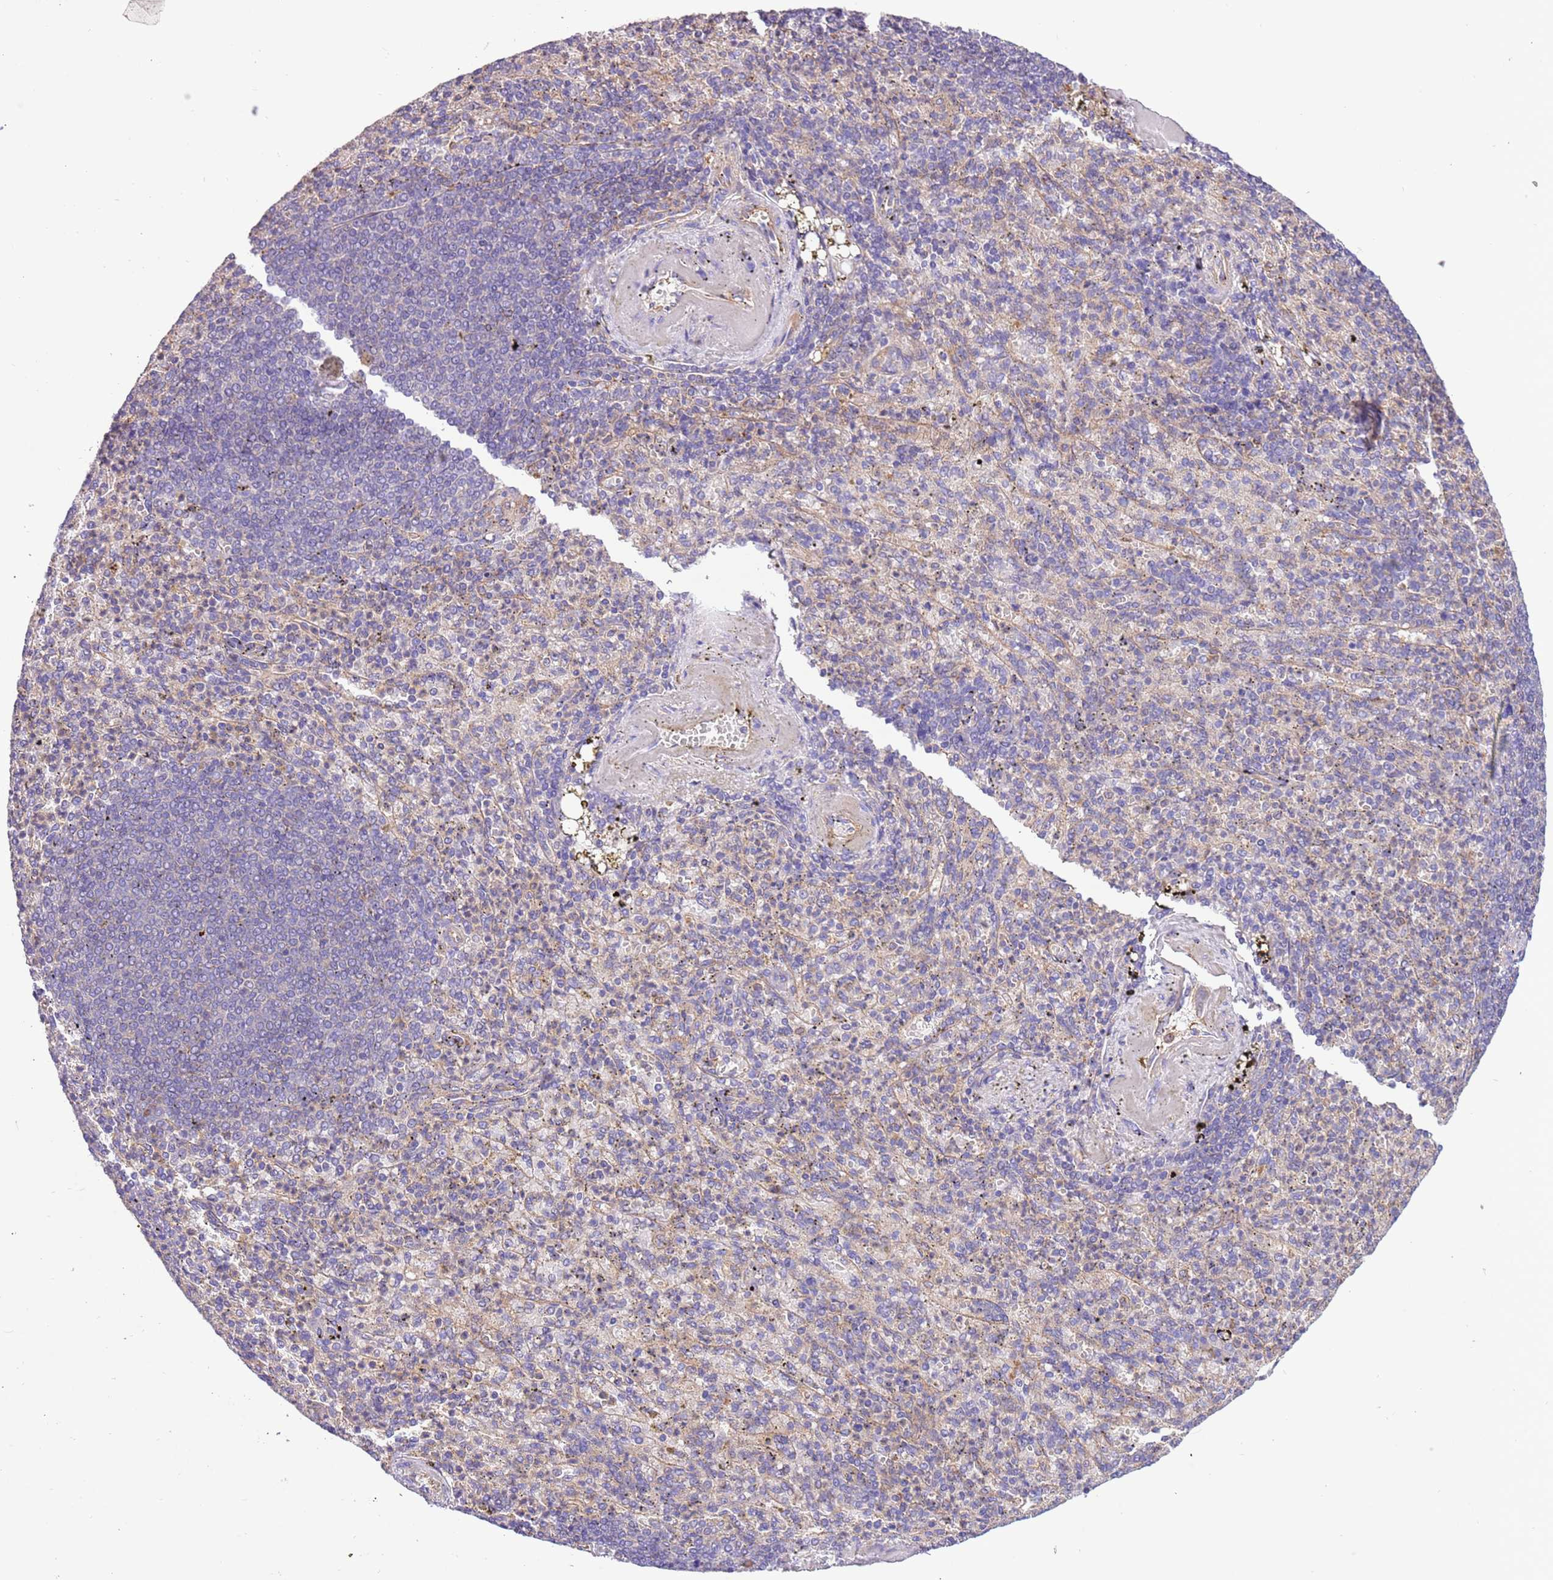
{"staining": {"intensity": "negative", "quantity": "none", "location": "none"}, "tissue": "spleen", "cell_type": "Cells in red pulp", "image_type": "normal", "snomed": [{"axis": "morphology", "description": "Normal tissue, NOS"}, {"axis": "topography", "description": "Spleen"}], "caption": "The IHC micrograph has no significant staining in cells in red pulp of spleen. (DAB (3,3'-diaminobenzidine) immunohistochemistry (IHC) with hematoxylin counter stain).", "gene": "NAALADL1", "patient": {"sex": "female", "age": 74}}